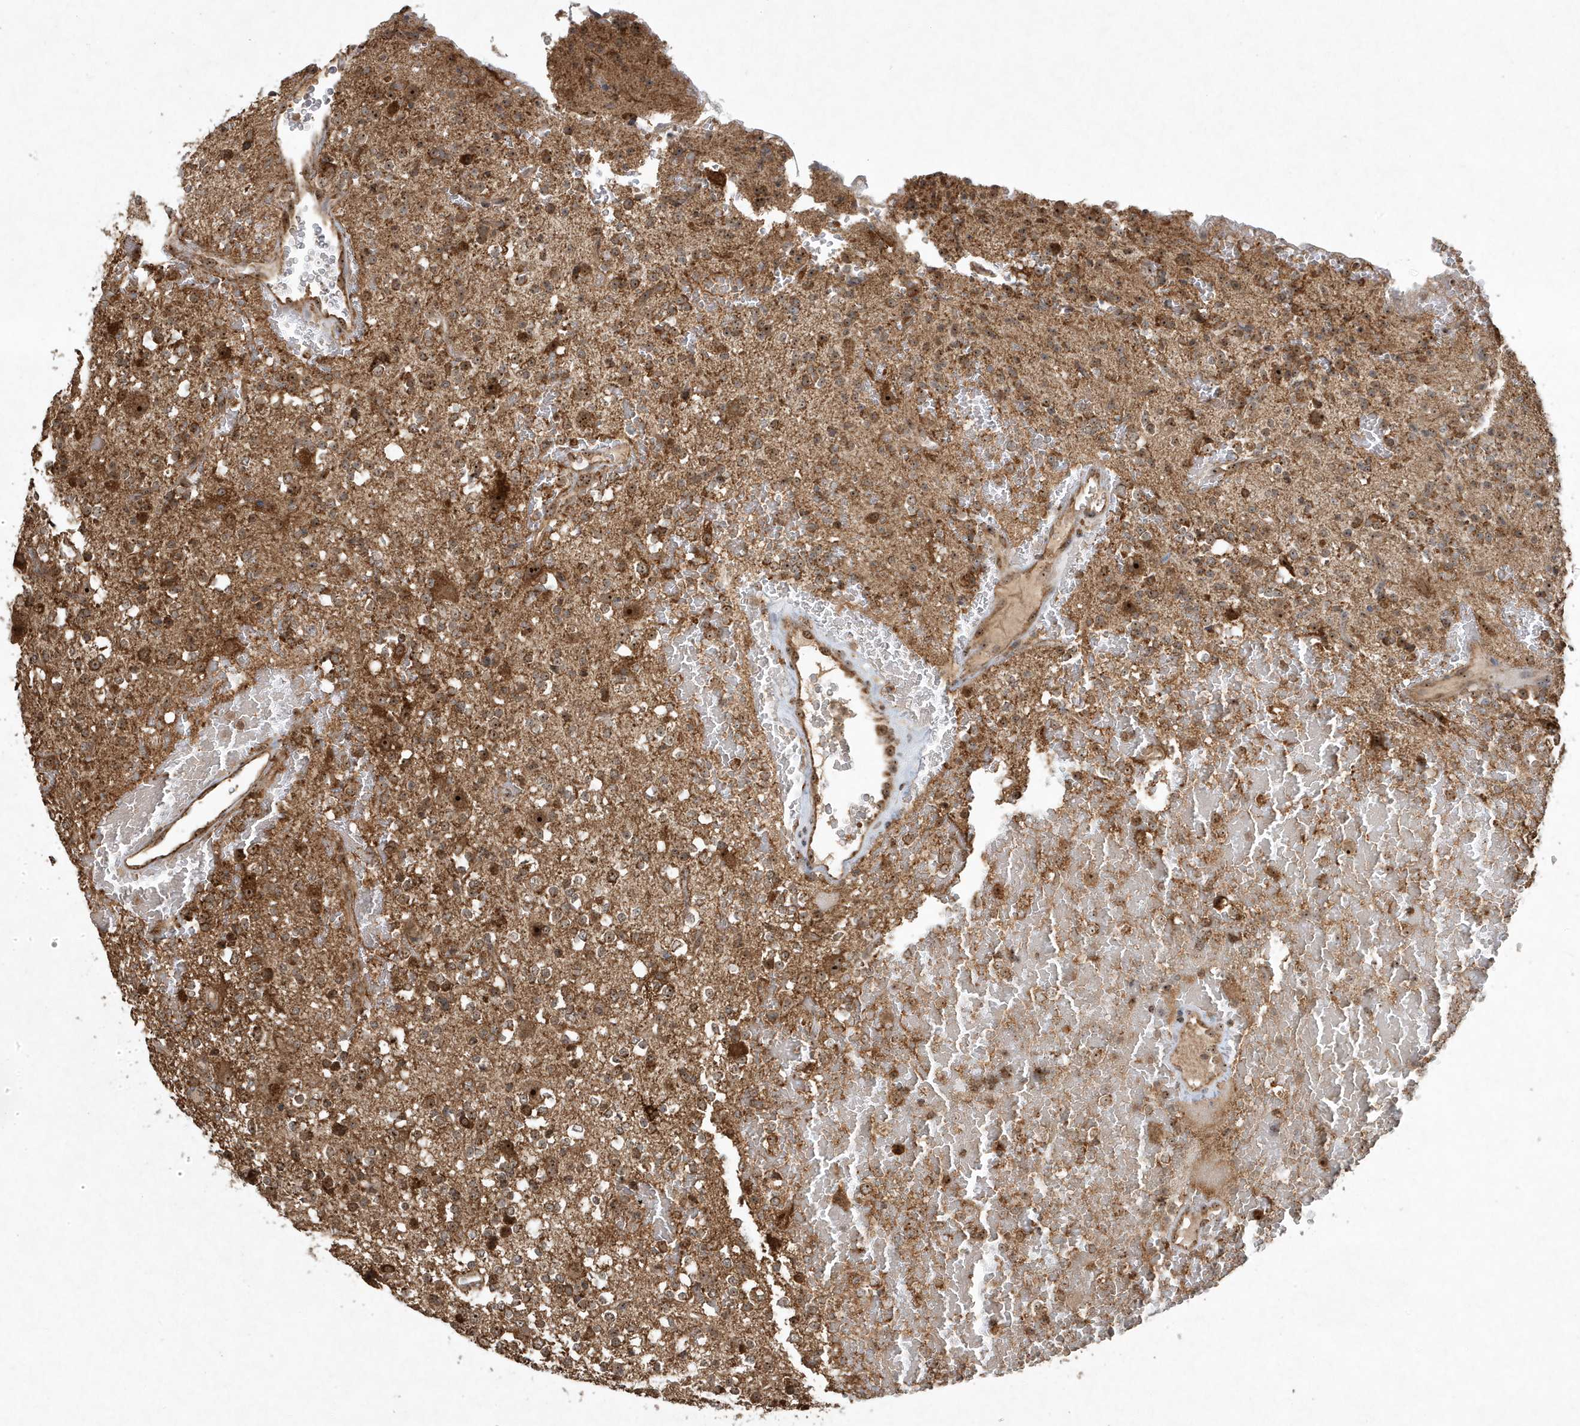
{"staining": {"intensity": "moderate", "quantity": ">75%", "location": "cytoplasmic/membranous"}, "tissue": "glioma", "cell_type": "Tumor cells", "image_type": "cancer", "snomed": [{"axis": "morphology", "description": "Glioma, malignant, High grade"}, {"axis": "topography", "description": "Brain"}], "caption": "Tumor cells exhibit medium levels of moderate cytoplasmic/membranous staining in about >75% of cells in malignant high-grade glioma.", "gene": "ABCB9", "patient": {"sex": "male", "age": 47}}